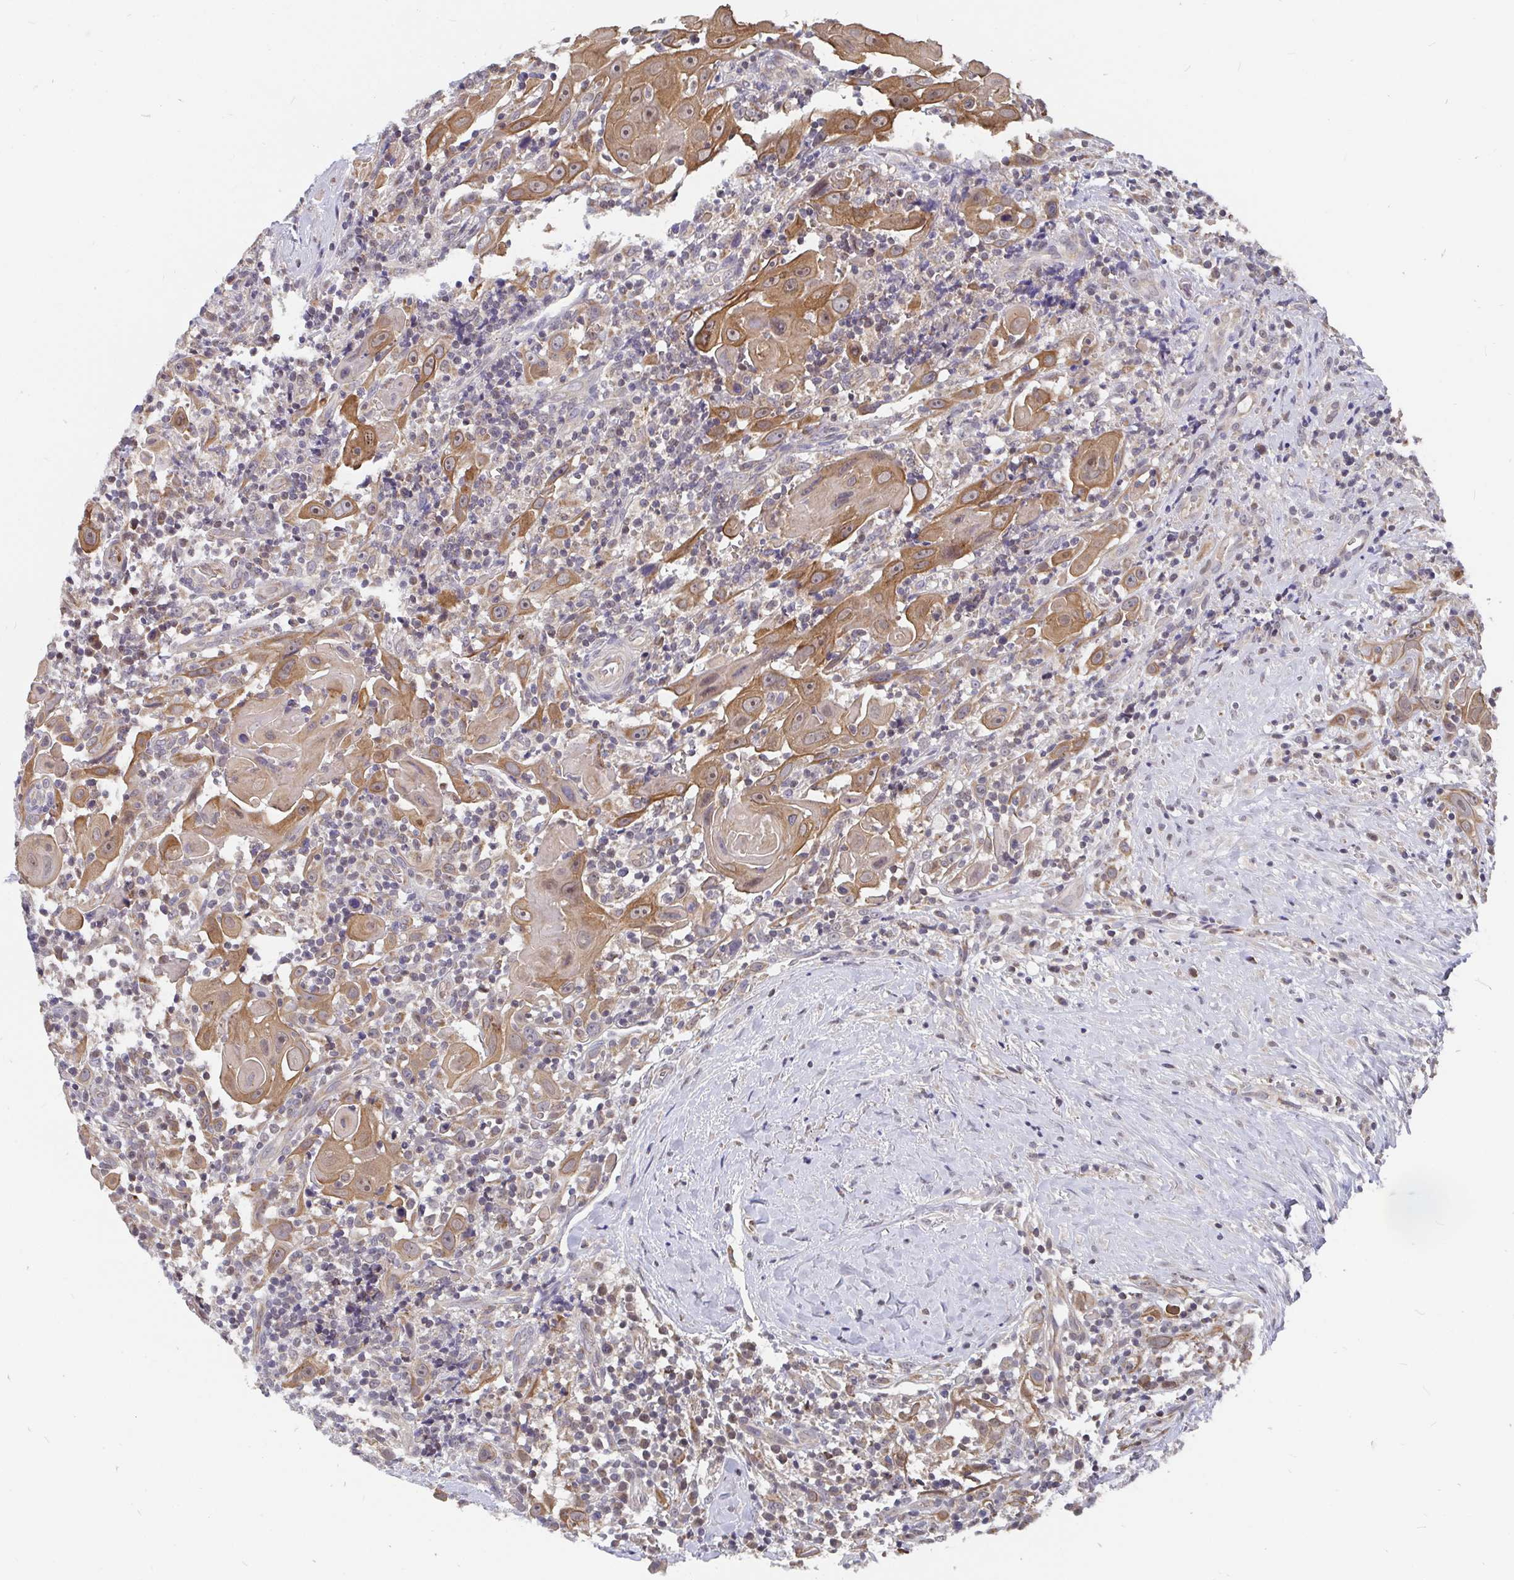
{"staining": {"intensity": "moderate", "quantity": ">75%", "location": "cytoplasmic/membranous"}, "tissue": "head and neck cancer", "cell_type": "Tumor cells", "image_type": "cancer", "snomed": [{"axis": "morphology", "description": "Squamous cell carcinoma, NOS"}, {"axis": "topography", "description": "Head-Neck"}], "caption": "Immunohistochemical staining of head and neck cancer (squamous cell carcinoma) reveals medium levels of moderate cytoplasmic/membranous protein staining in approximately >75% of tumor cells. The staining was performed using DAB (3,3'-diaminobenzidine) to visualize the protein expression in brown, while the nuclei were stained in blue with hematoxylin (Magnification: 20x).", "gene": "PDF", "patient": {"sex": "female", "age": 95}}